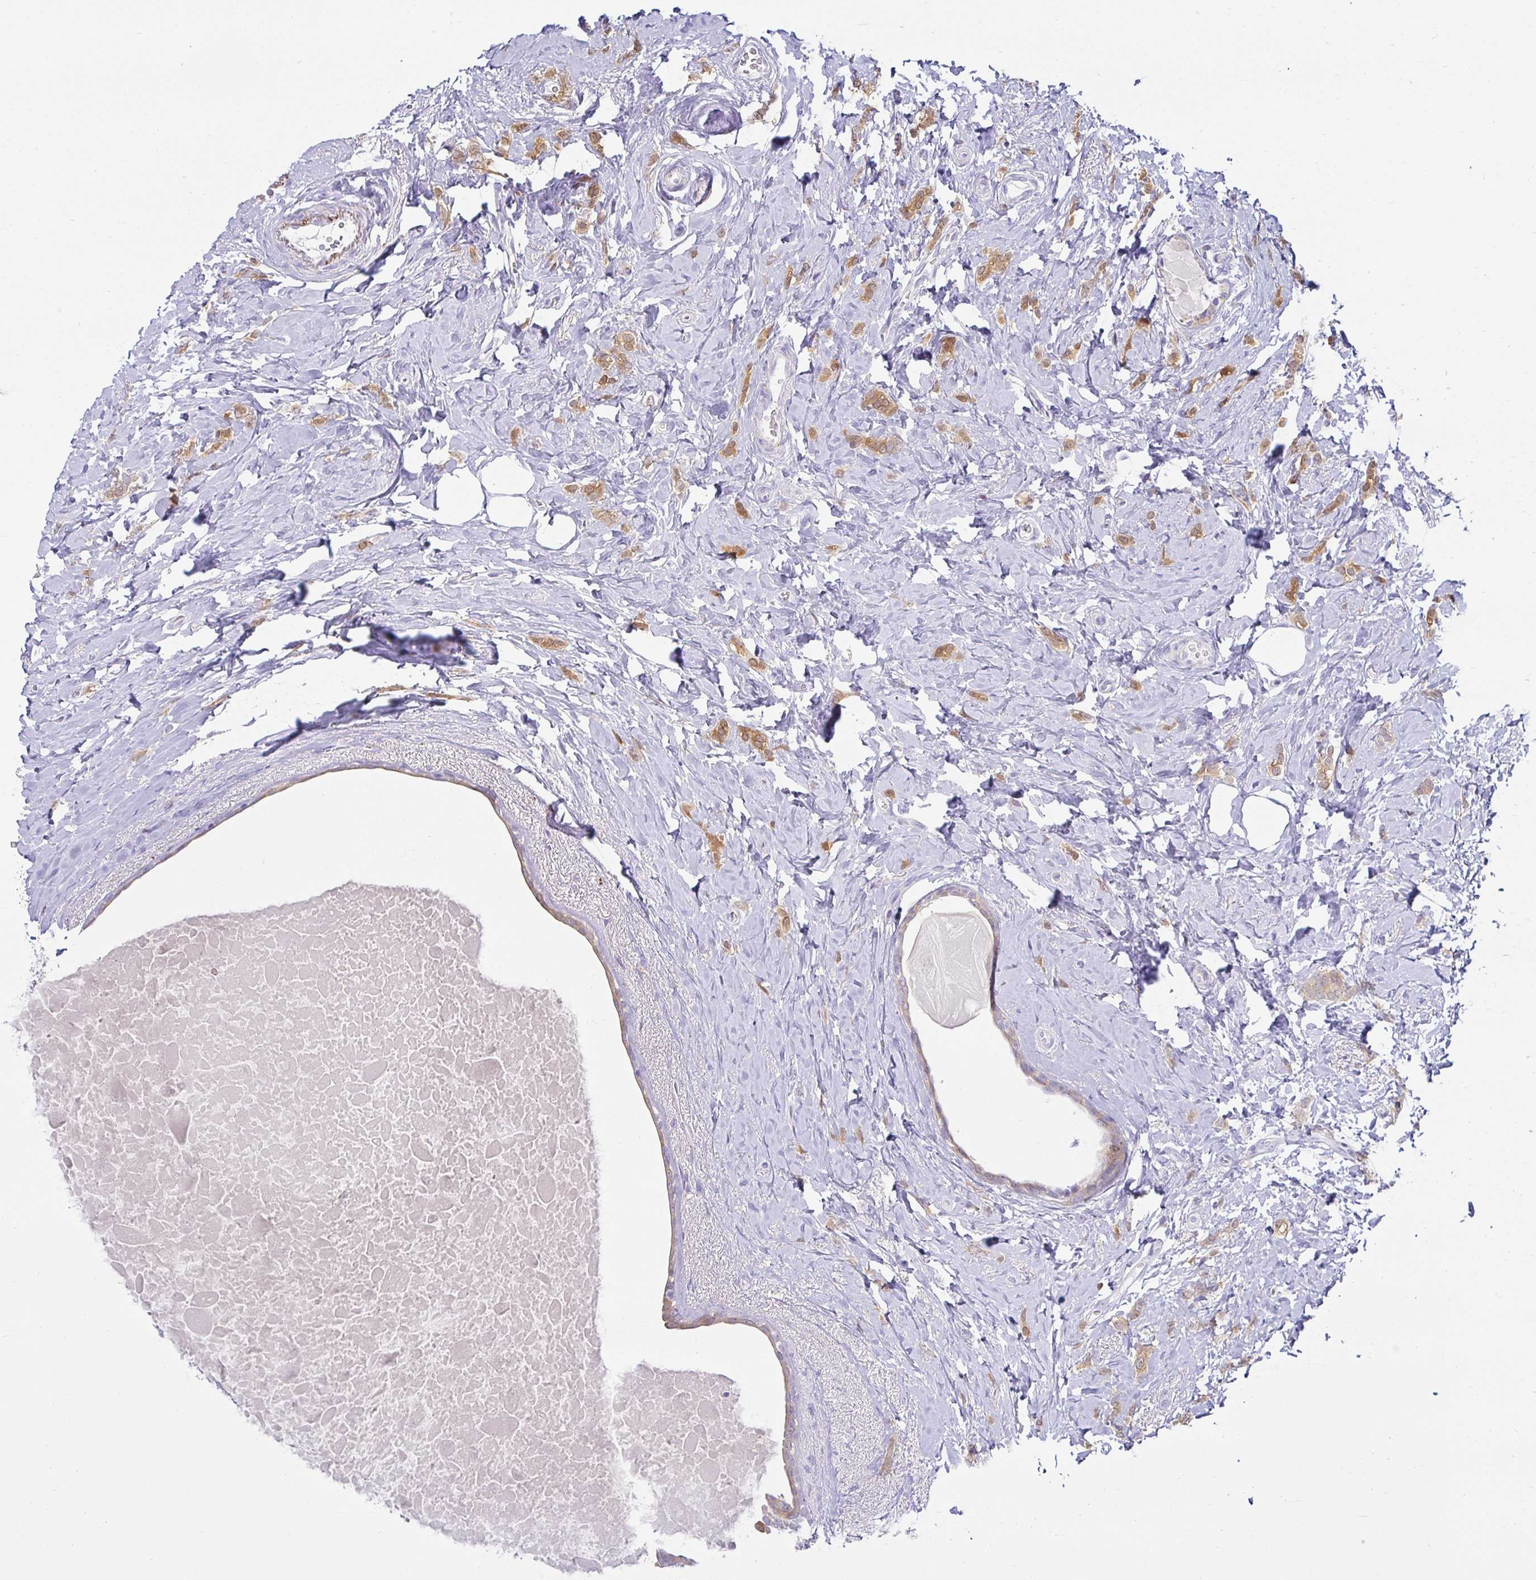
{"staining": {"intensity": "moderate", "quantity": ">75%", "location": "cytoplasmic/membranous"}, "tissue": "breast cancer", "cell_type": "Tumor cells", "image_type": "cancer", "snomed": [{"axis": "morphology", "description": "Normal tissue, NOS"}, {"axis": "morphology", "description": "Duct carcinoma"}, {"axis": "topography", "description": "Breast"}], "caption": "Moderate cytoplasmic/membranous staining for a protein is present in about >75% of tumor cells of invasive ductal carcinoma (breast) using immunohistochemistry.", "gene": "MON2", "patient": {"sex": "female", "age": 77}}